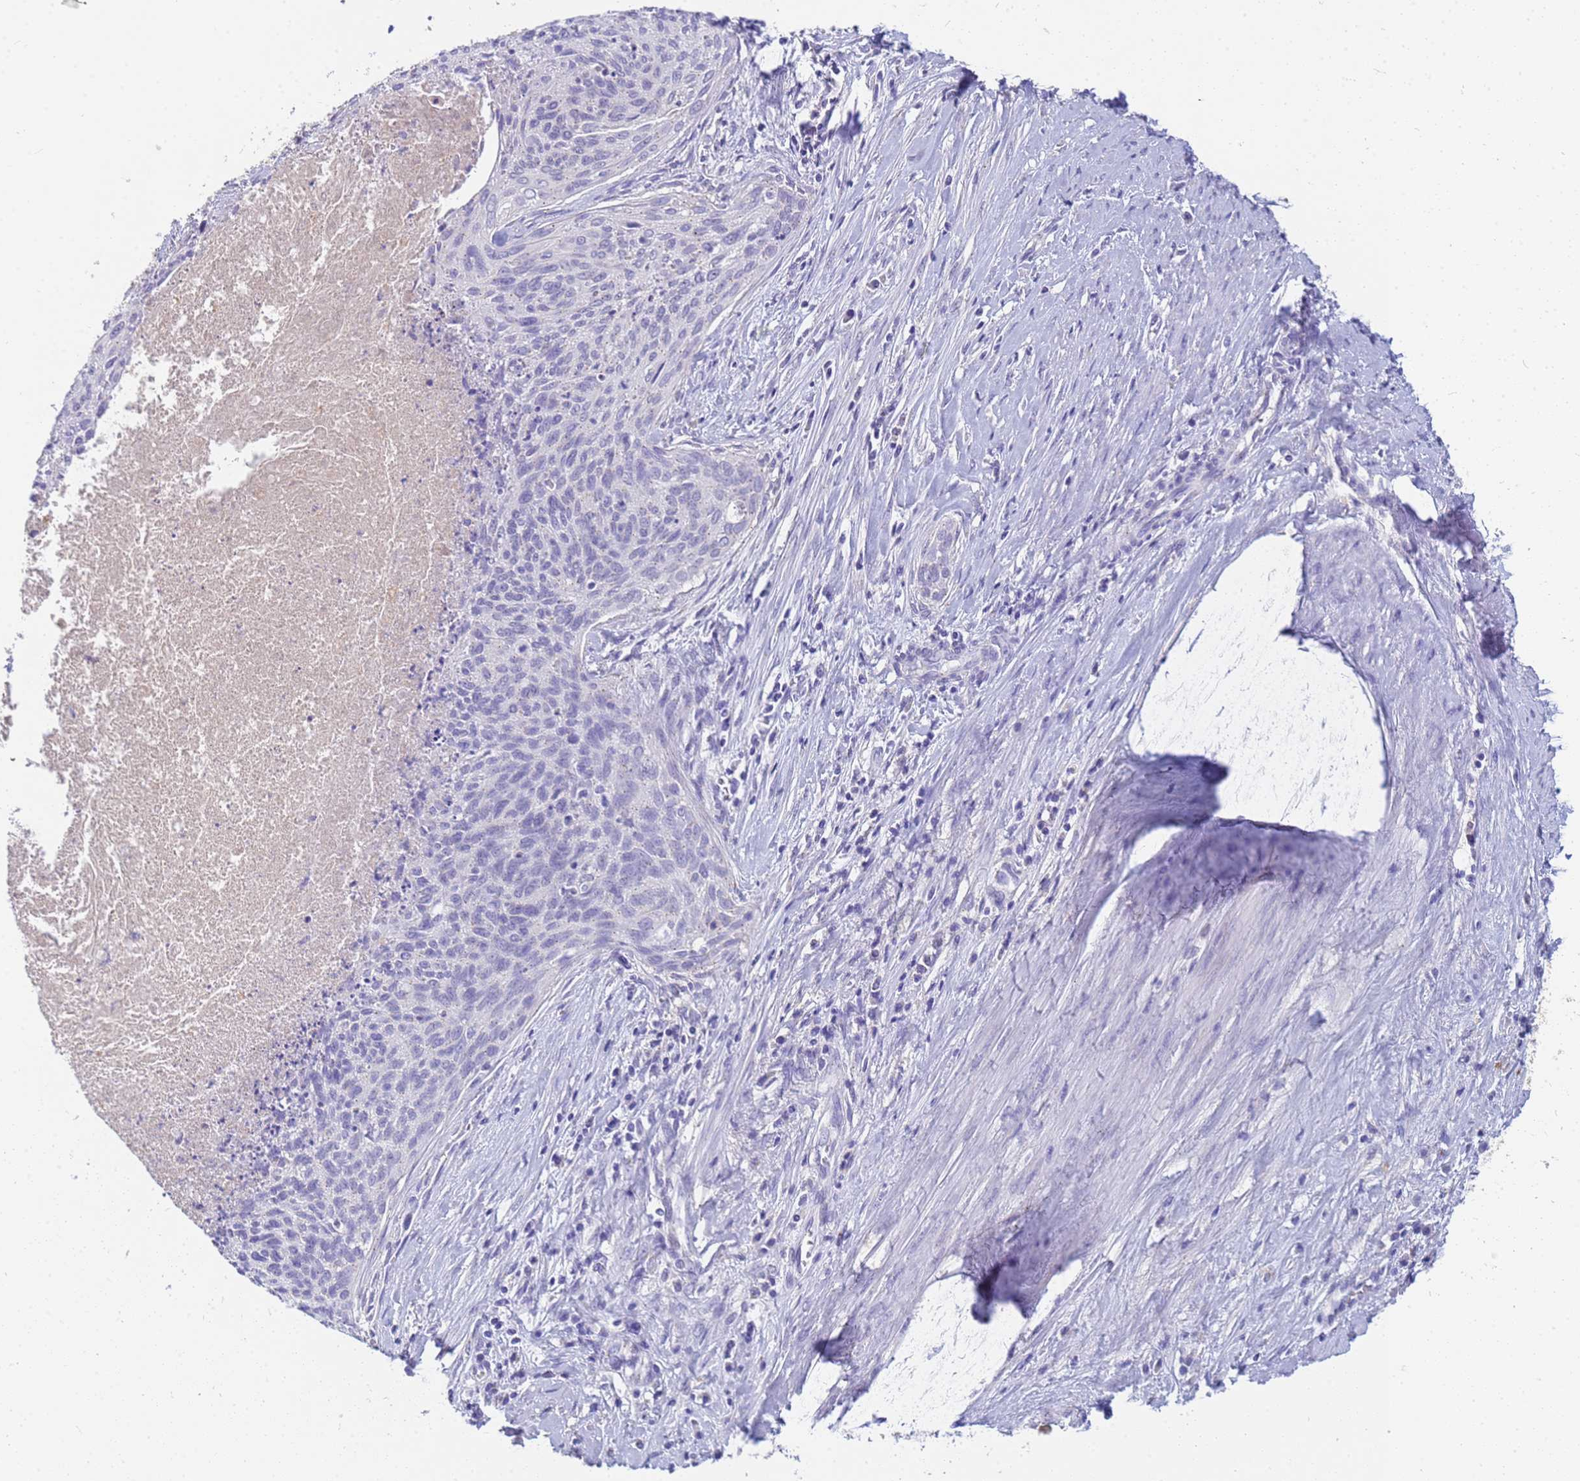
{"staining": {"intensity": "negative", "quantity": "none", "location": "none"}, "tissue": "cervical cancer", "cell_type": "Tumor cells", "image_type": "cancer", "snomed": [{"axis": "morphology", "description": "Squamous cell carcinoma, NOS"}, {"axis": "topography", "description": "Cervix"}], "caption": "Tumor cells show no significant protein staining in squamous cell carcinoma (cervical).", "gene": "B3GNT8", "patient": {"sex": "female", "age": 55}}